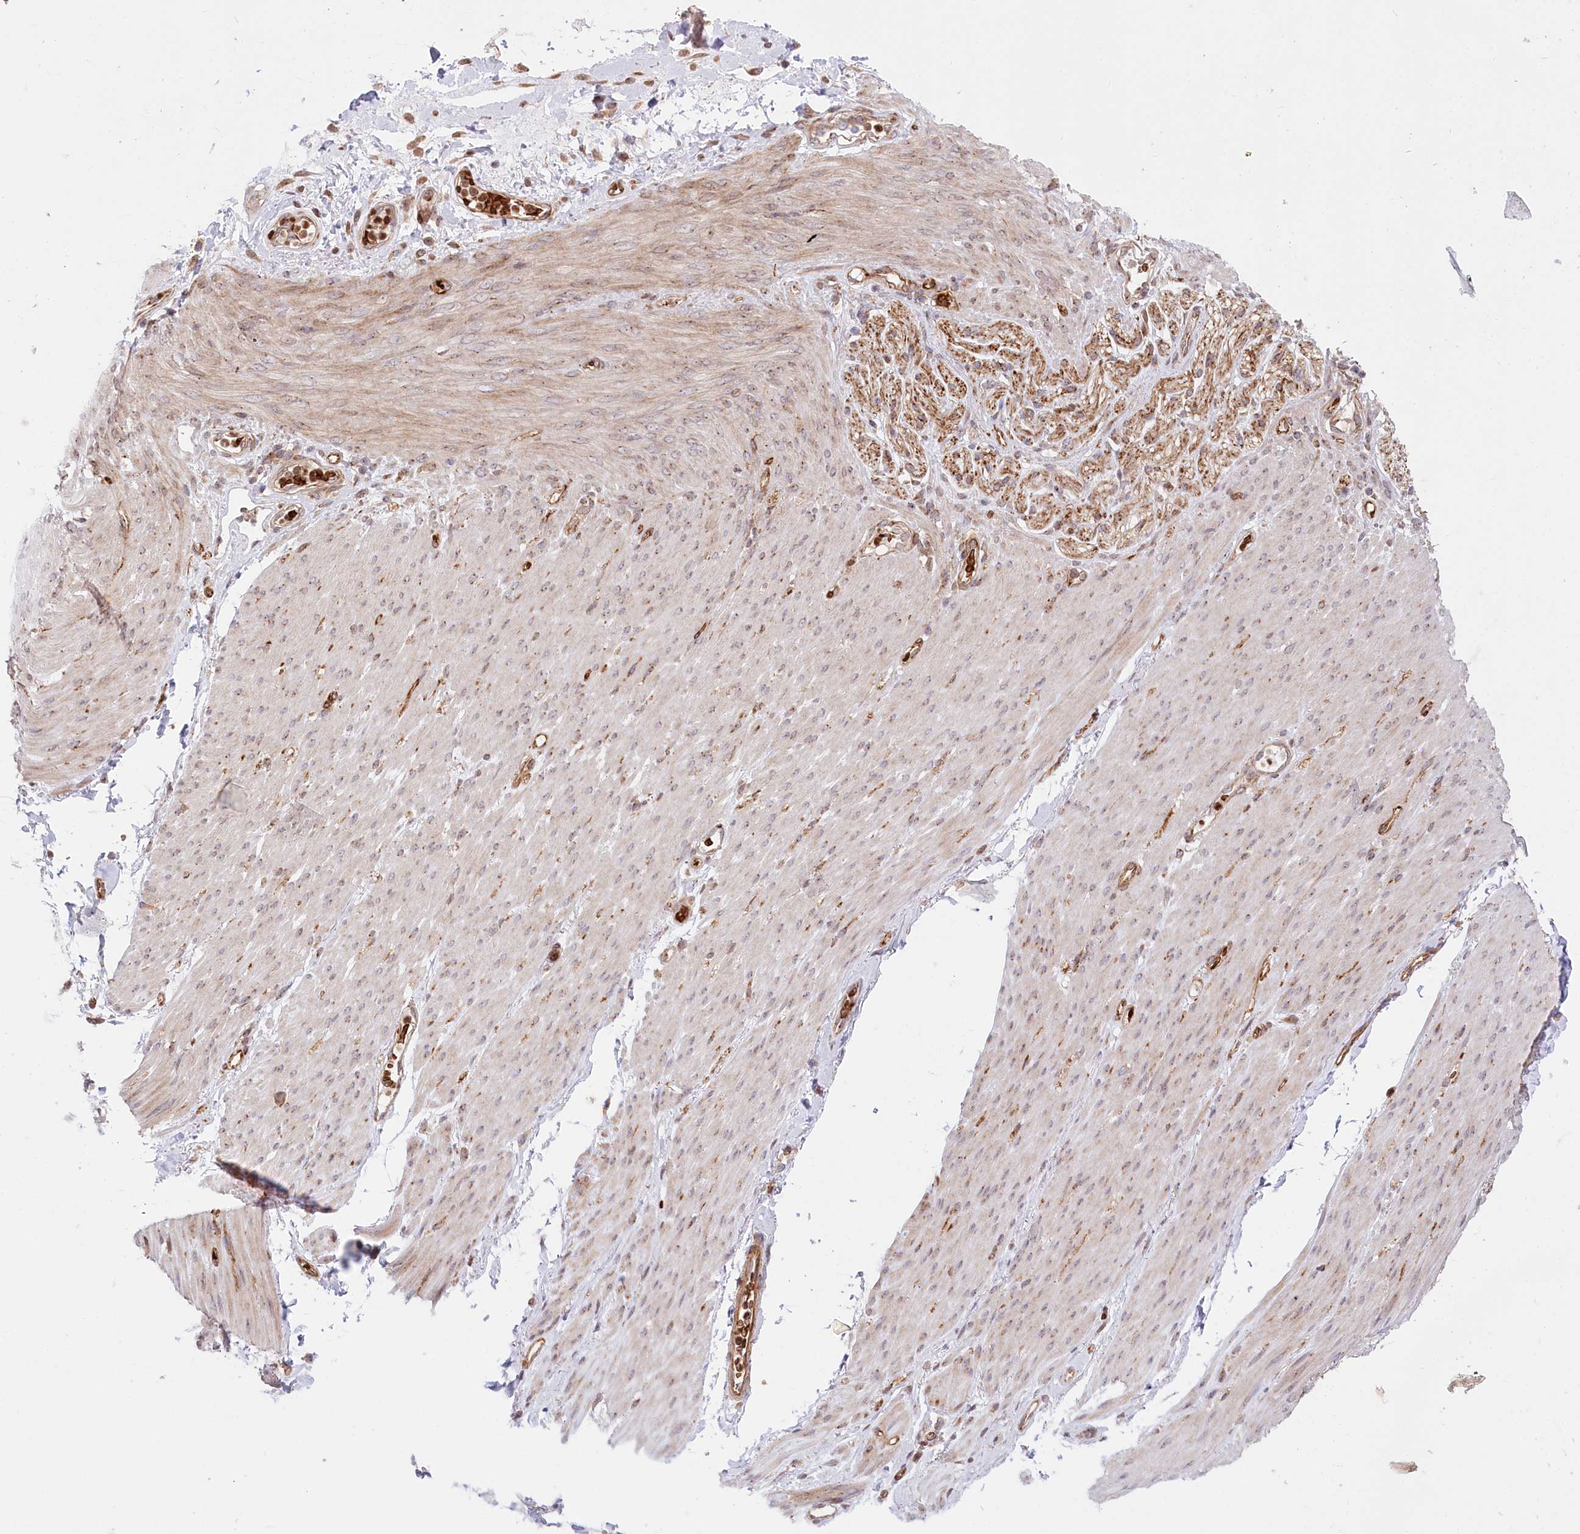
{"staining": {"intensity": "negative", "quantity": "none", "location": "none"}, "tissue": "adipose tissue", "cell_type": "Adipocytes", "image_type": "normal", "snomed": [{"axis": "morphology", "description": "Normal tissue, NOS"}, {"axis": "topography", "description": "Colon"}, {"axis": "topography", "description": "Peripheral nerve tissue"}], "caption": "This is an immunohistochemistry (IHC) image of benign adipose tissue. There is no expression in adipocytes.", "gene": "COMMD3", "patient": {"sex": "female", "age": 61}}